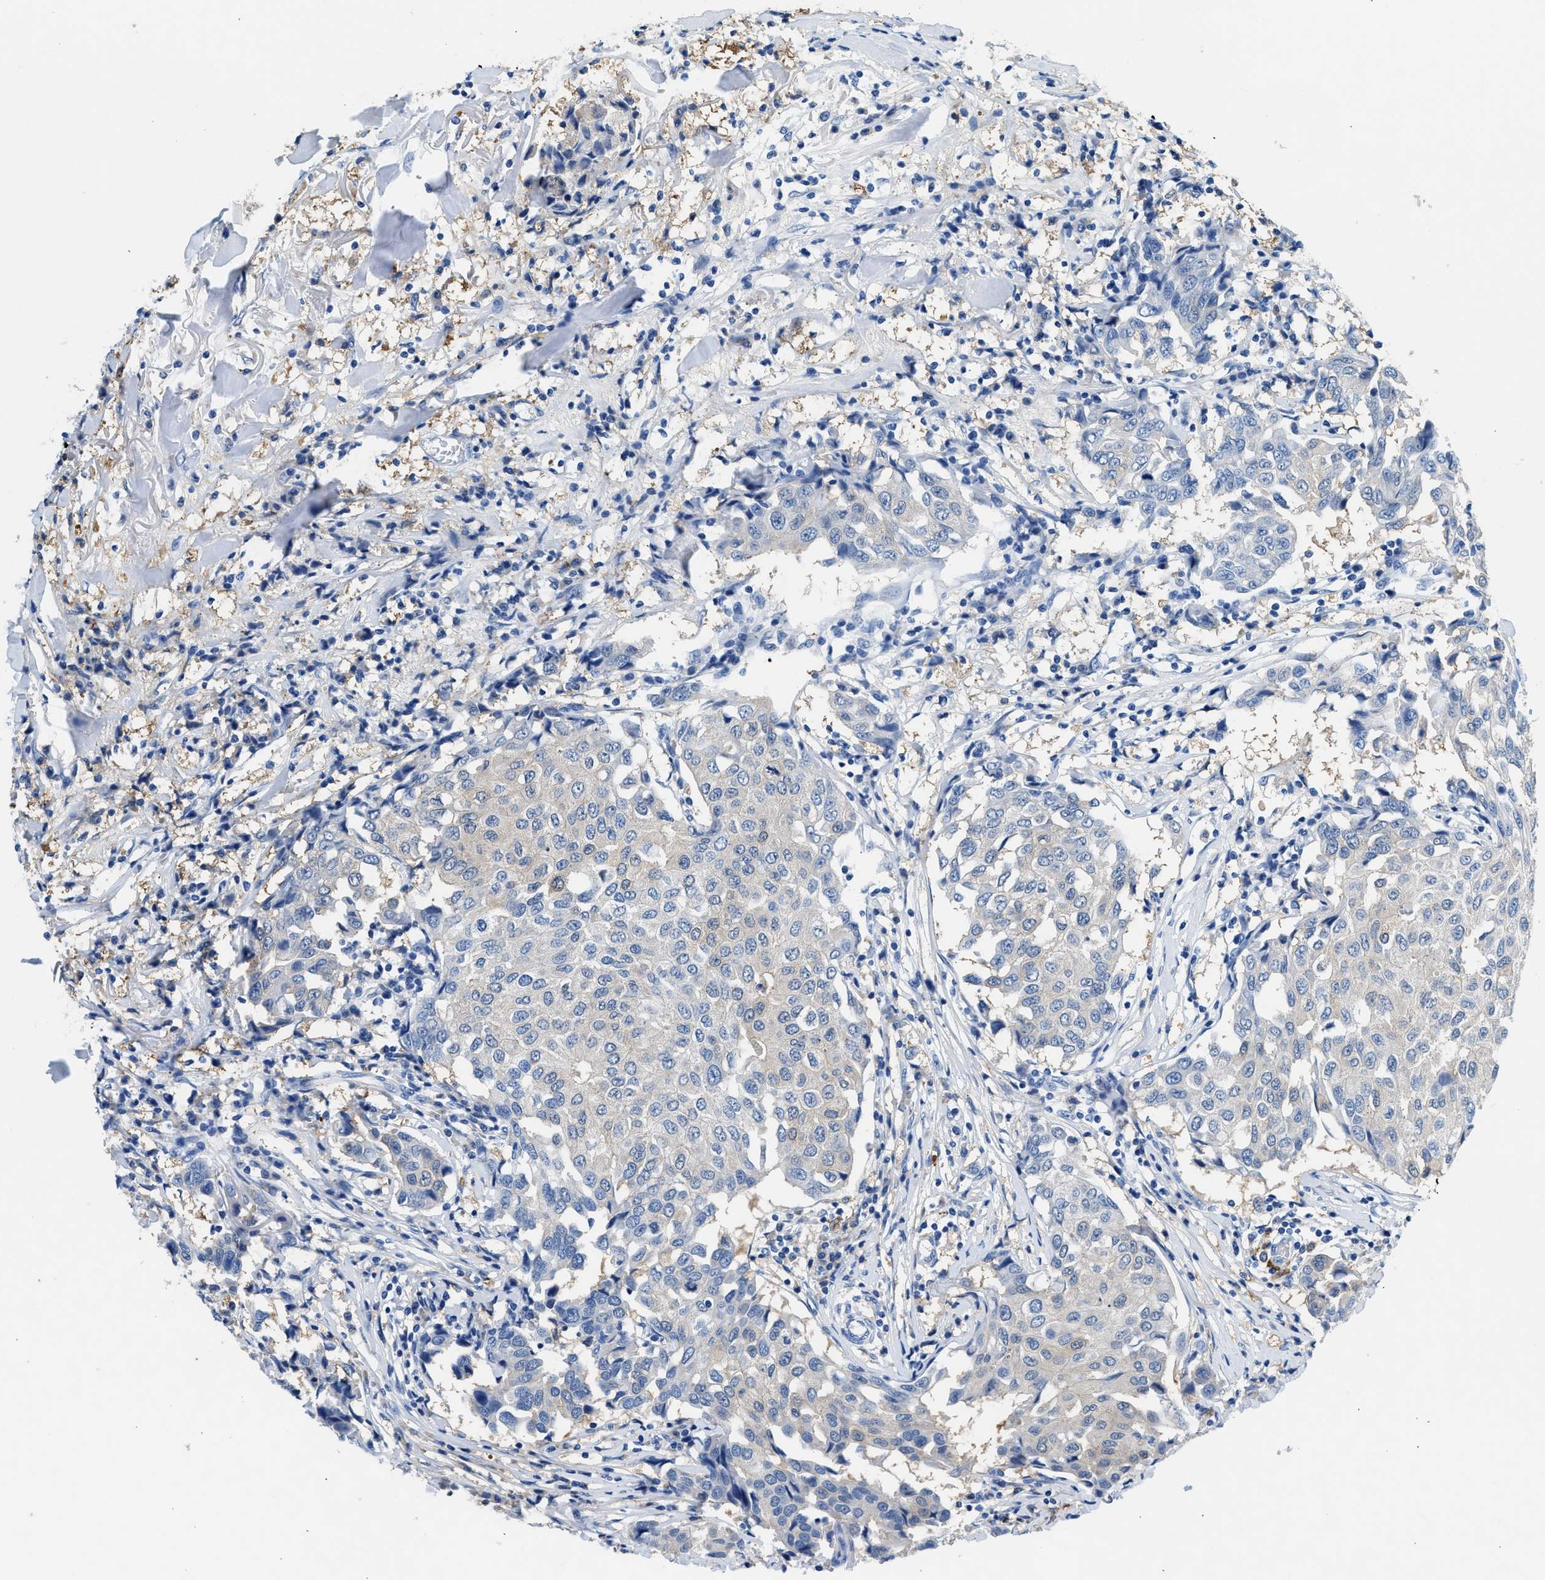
{"staining": {"intensity": "negative", "quantity": "none", "location": "none"}, "tissue": "breast cancer", "cell_type": "Tumor cells", "image_type": "cancer", "snomed": [{"axis": "morphology", "description": "Duct carcinoma"}, {"axis": "topography", "description": "Breast"}], "caption": "An image of human breast cancer (infiltrating ductal carcinoma) is negative for staining in tumor cells.", "gene": "FADS6", "patient": {"sex": "female", "age": 80}}